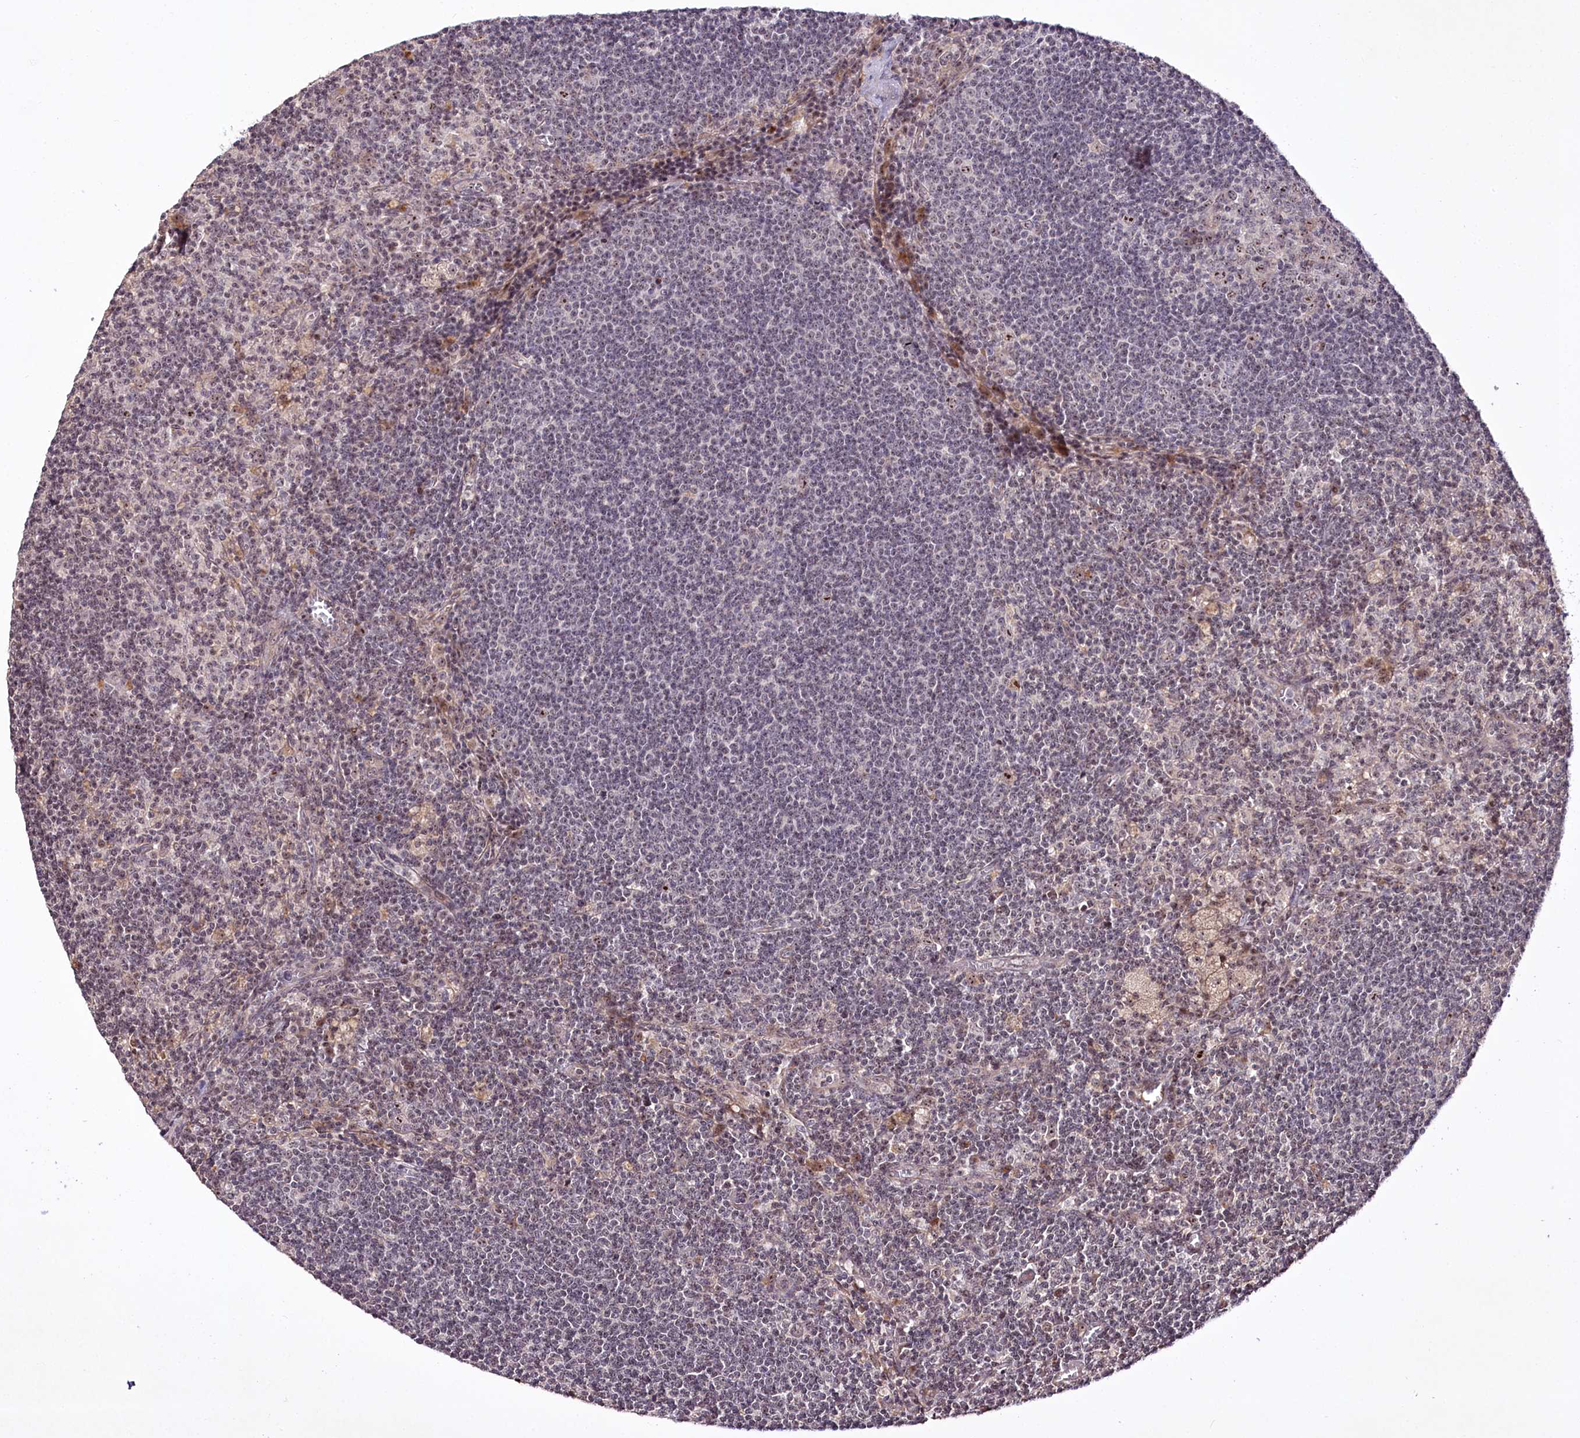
{"staining": {"intensity": "weak", "quantity": "<25%", "location": "nuclear"}, "tissue": "lymph node", "cell_type": "Germinal center cells", "image_type": "normal", "snomed": [{"axis": "morphology", "description": "Normal tissue, NOS"}, {"axis": "topography", "description": "Lymph node"}], "caption": "IHC histopathology image of normal human lymph node stained for a protein (brown), which demonstrates no staining in germinal center cells. (Brightfield microscopy of DAB (3,3'-diaminobenzidine) IHC at high magnification).", "gene": "CCDC59", "patient": {"sex": "male", "age": 69}}